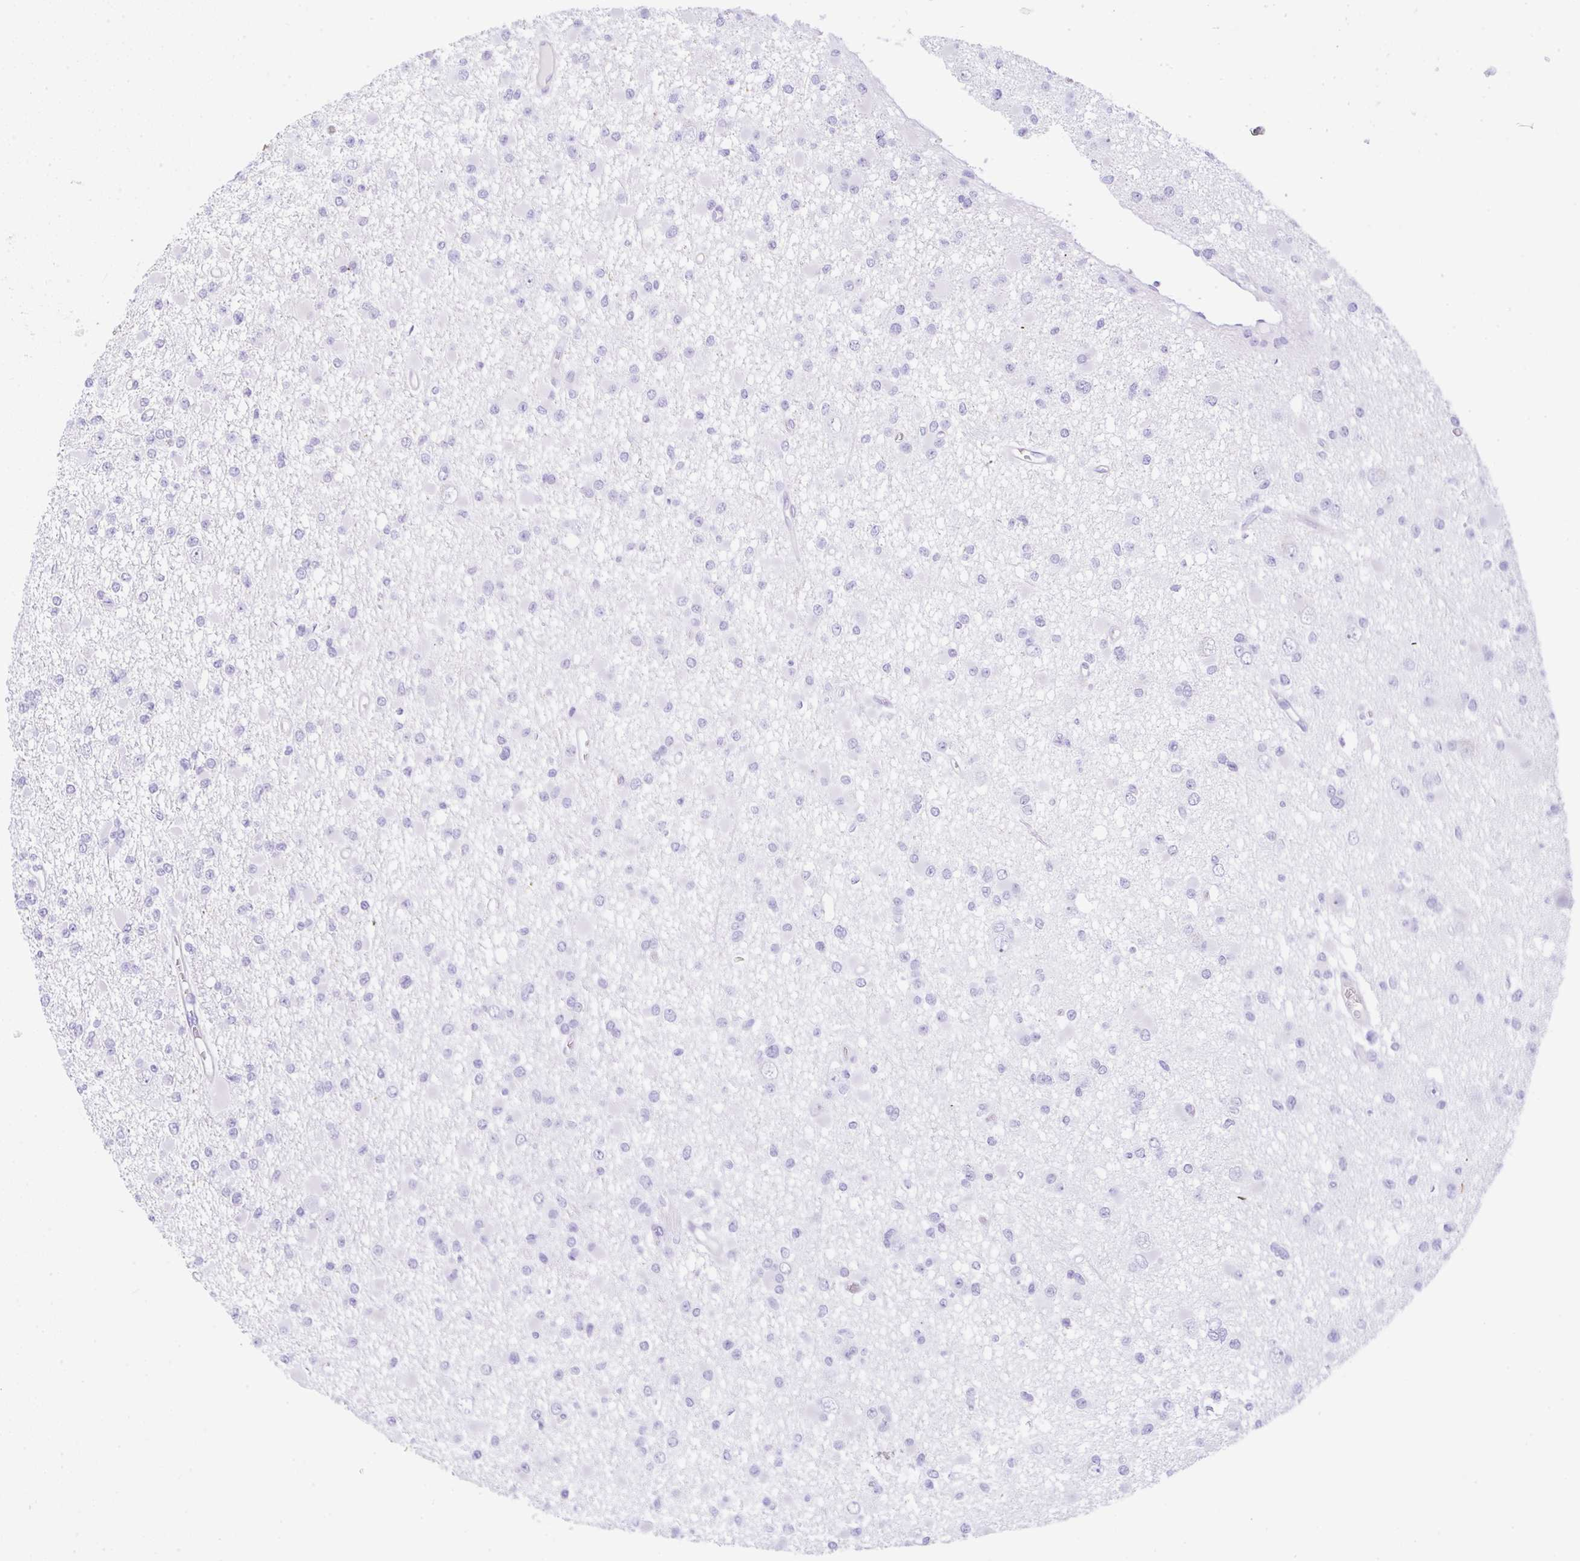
{"staining": {"intensity": "negative", "quantity": "none", "location": "none"}, "tissue": "glioma", "cell_type": "Tumor cells", "image_type": "cancer", "snomed": [{"axis": "morphology", "description": "Glioma, malignant, Low grade"}, {"axis": "topography", "description": "Brain"}], "caption": "Photomicrograph shows no significant protein staining in tumor cells of glioma. (DAB (3,3'-diaminobenzidine) immunohistochemistry visualized using brightfield microscopy, high magnification).", "gene": "NDUFAF8", "patient": {"sex": "female", "age": 22}}